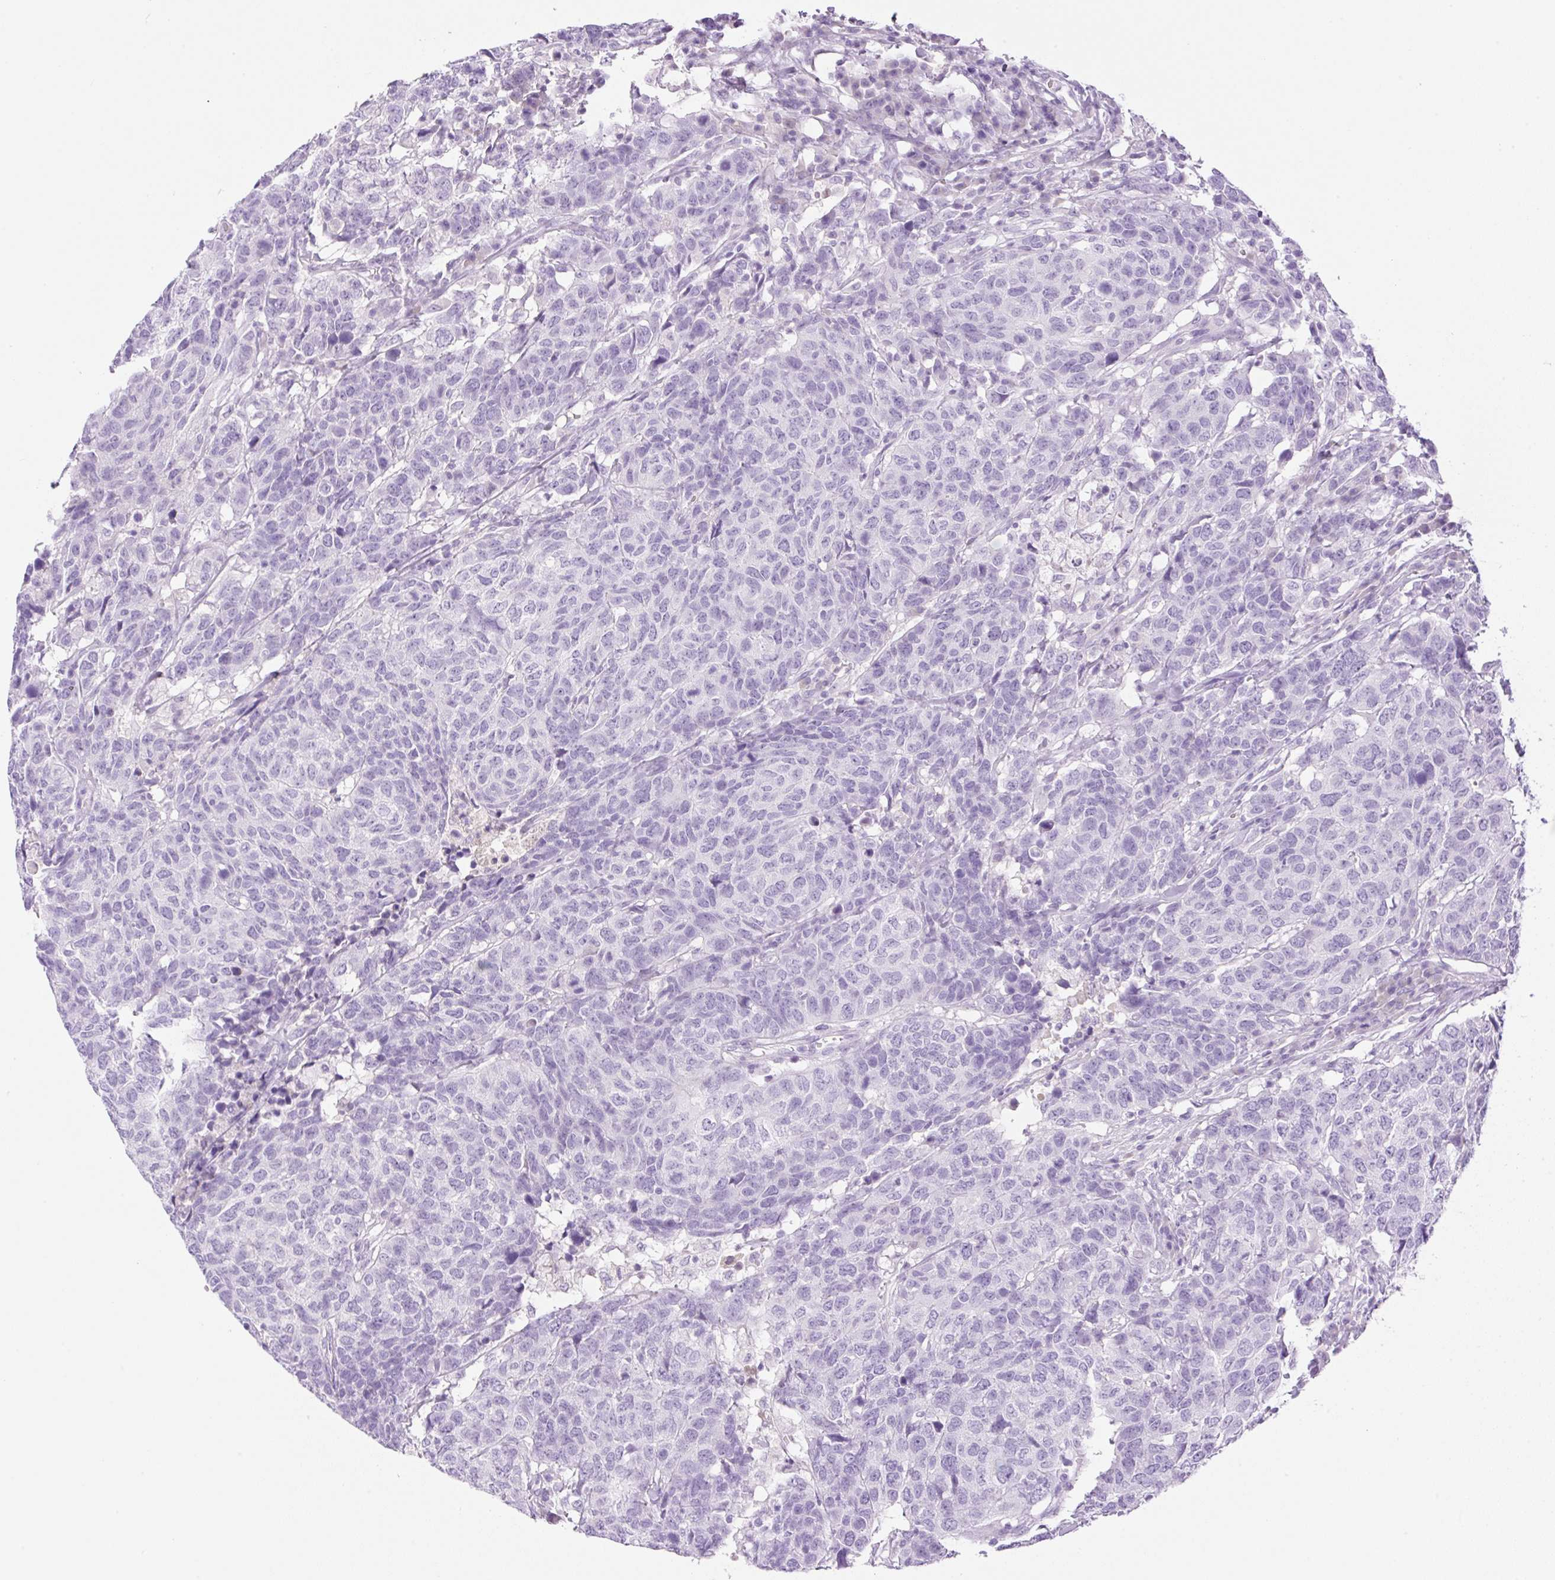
{"staining": {"intensity": "negative", "quantity": "none", "location": "none"}, "tissue": "head and neck cancer", "cell_type": "Tumor cells", "image_type": "cancer", "snomed": [{"axis": "morphology", "description": "Normal tissue, NOS"}, {"axis": "morphology", "description": "Squamous cell carcinoma, NOS"}, {"axis": "topography", "description": "Skeletal muscle"}, {"axis": "topography", "description": "Vascular tissue"}, {"axis": "topography", "description": "Peripheral nerve tissue"}, {"axis": "topography", "description": "Head-Neck"}], "caption": "DAB immunohistochemical staining of human head and neck cancer exhibits no significant positivity in tumor cells.", "gene": "PALM3", "patient": {"sex": "male", "age": 66}}